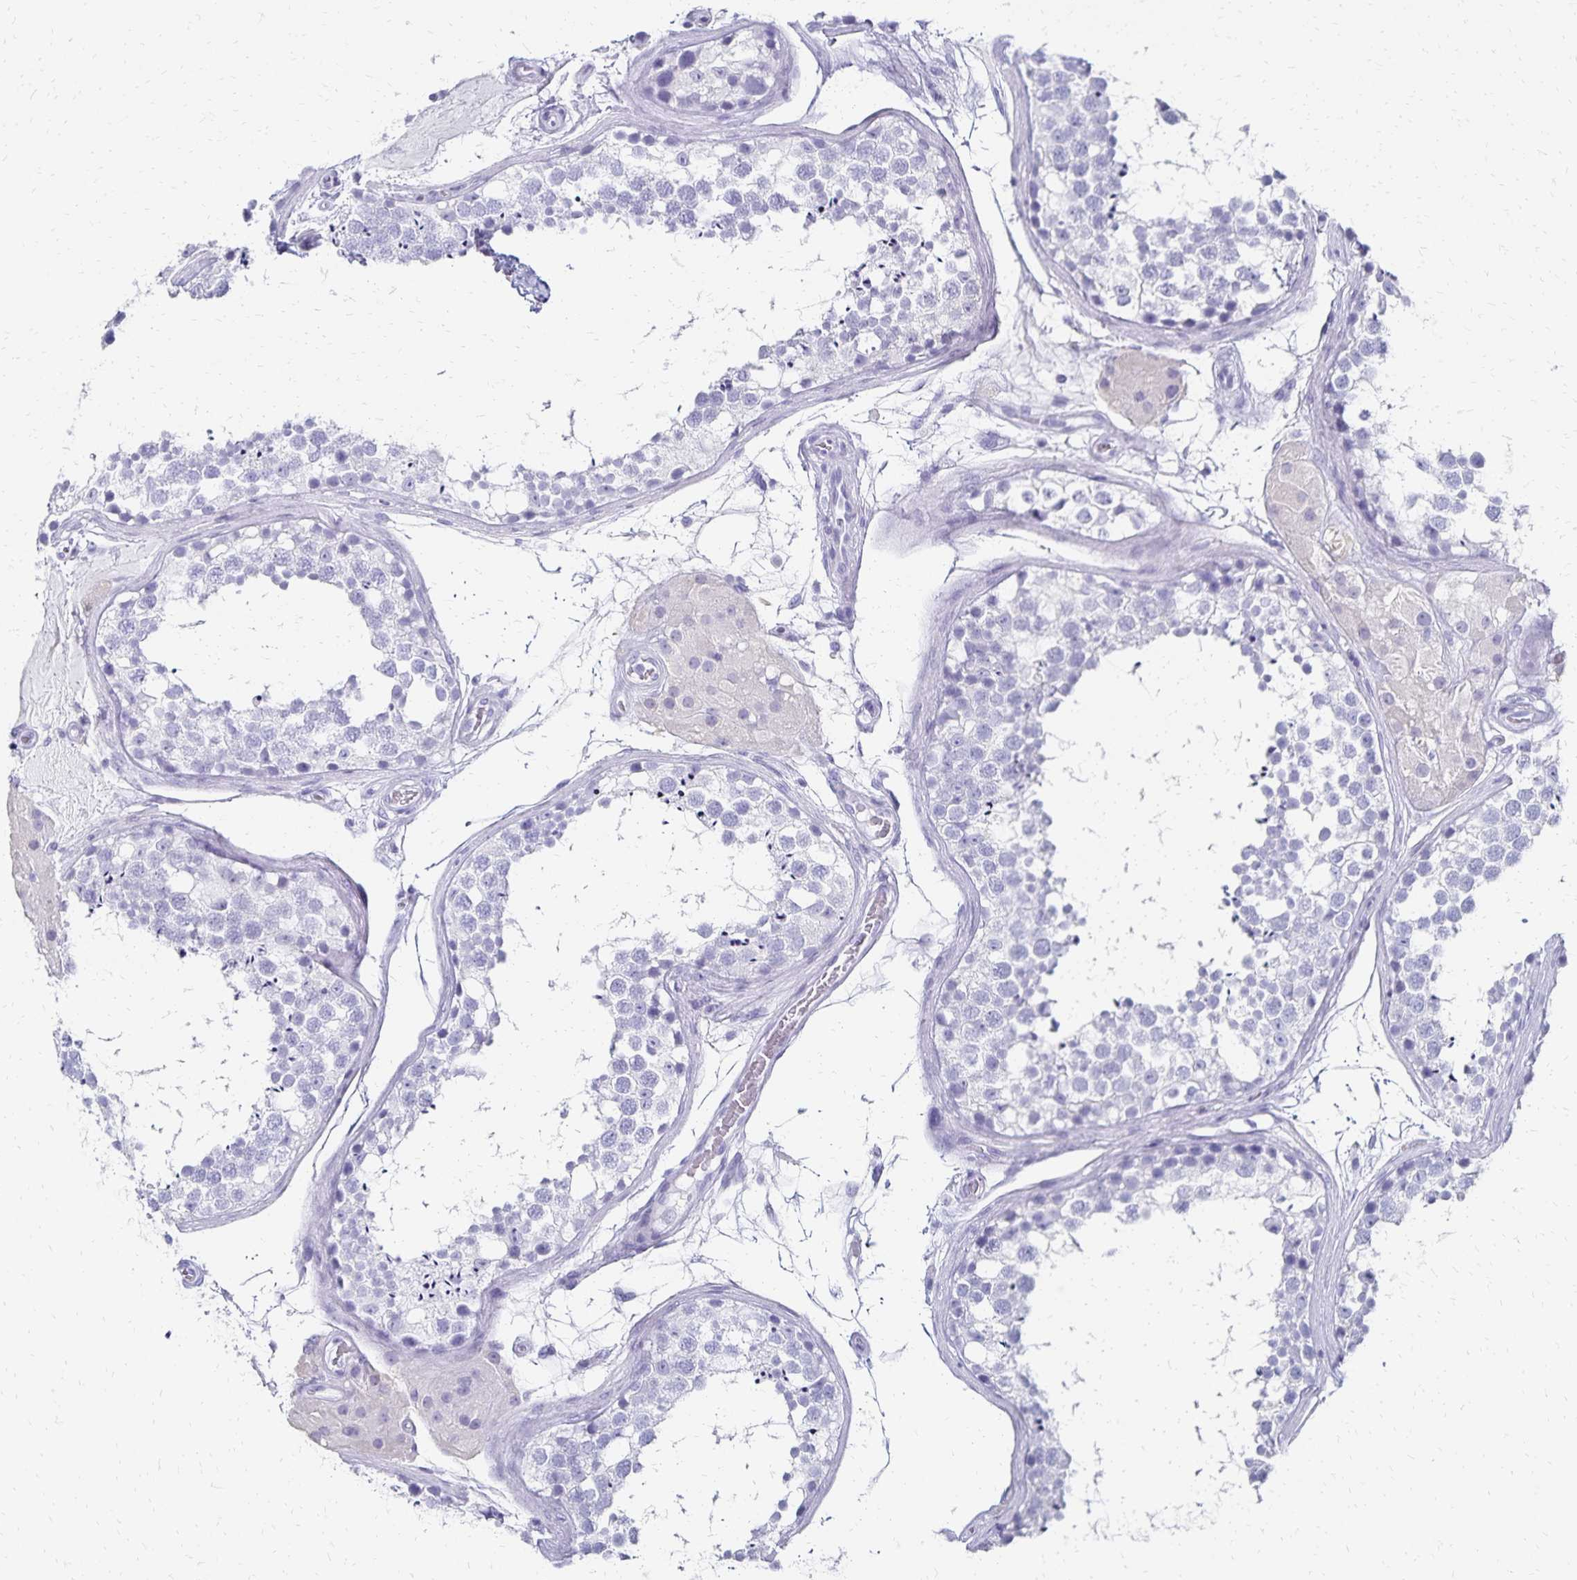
{"staining": {"intensity": "negative", "quantity": "none", "location": "none"}, "tissue": "testis", "cell_type": "Cells in seminiferous ducts", "image_type": "normal", "snomed": [{"axis": "morphology", "description": "Normal tissue, NOS"}, {"axis": "morphology", "description": "Seminoma, NOS"}, {"axis": "topography", "description": "Testis"}], "caption": "This is a photomicrograph of immunohistochemistry staining of benign testis, which shows no positivity in cells in seminiferous ducts. (Stains: DAB immunohistochemistry with hematoxylin counter stain, Microscopy: brightfield microscopy at high magnification).", "gene": "GIP", "patient": {"sex": "male", "age": 65}}